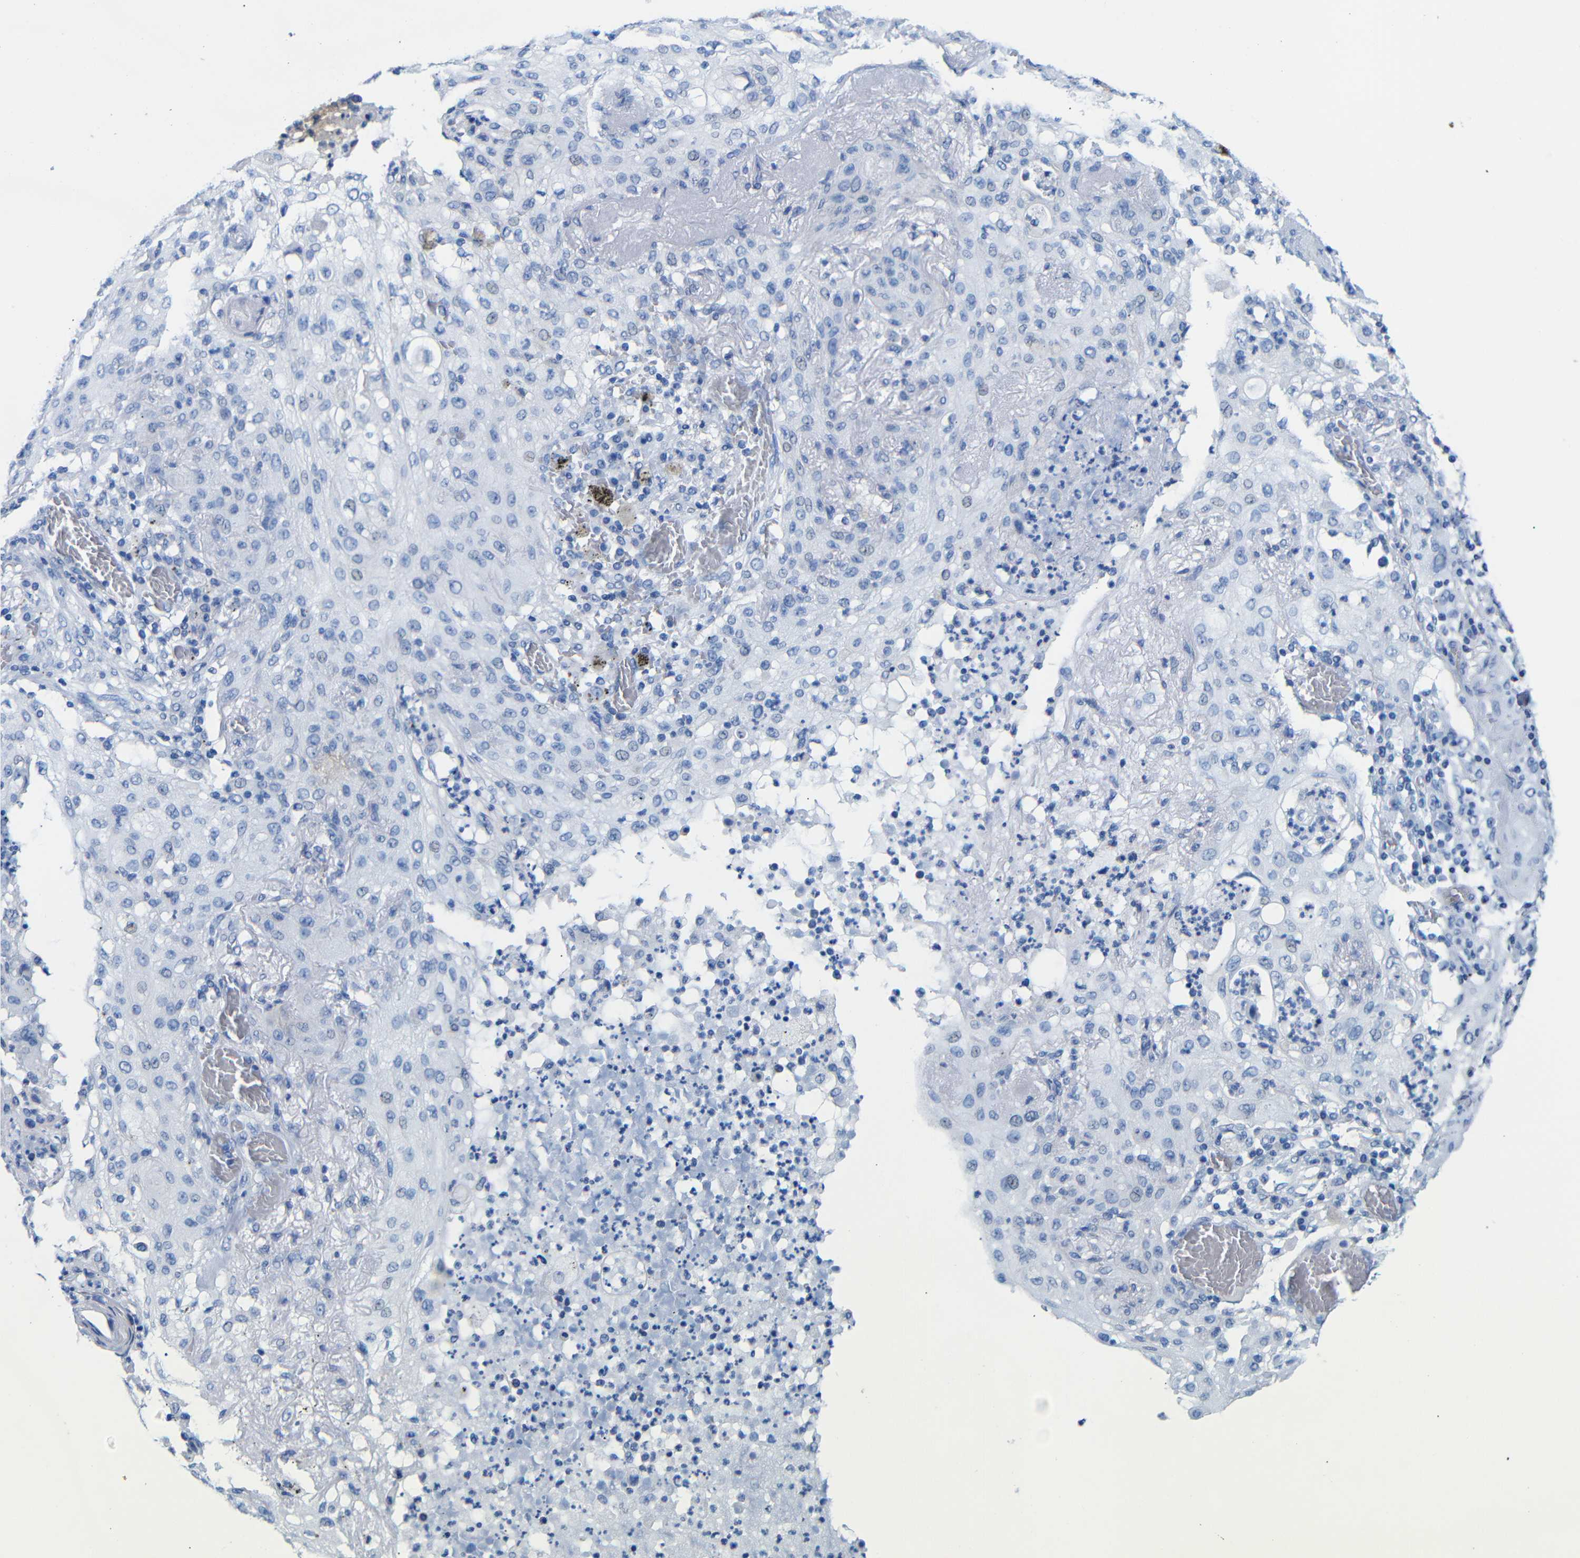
{"staining": {"intensity": "negative", "quantity": "none", "location": "none"}, "tissue": "lung cancer", "cell_type": "Tumor cells", "image_type": "cancer", "snomed": [{"axis": "morphology", "description": "Squamous cell carcinoma, NOS"}, {"axis": "topography", "description": "Lung"}], "caption": "High magnification brightfield microscopy of squamous cell carcinoma (lung) stained with DAB (3,3'-diaminobenzidine) (brown) and counterstained with hematoxylin (blue): tumor cells show no significant staining. The staining was performed using DAB (3,3'-diaminobenzidine) to visualize the protein expression in brown, while the nuclei were stained in blue with hematoxylin (Magnification: 20x).", "gene": "CGNL1", "patient": {"sex": "female", "age": 47}}